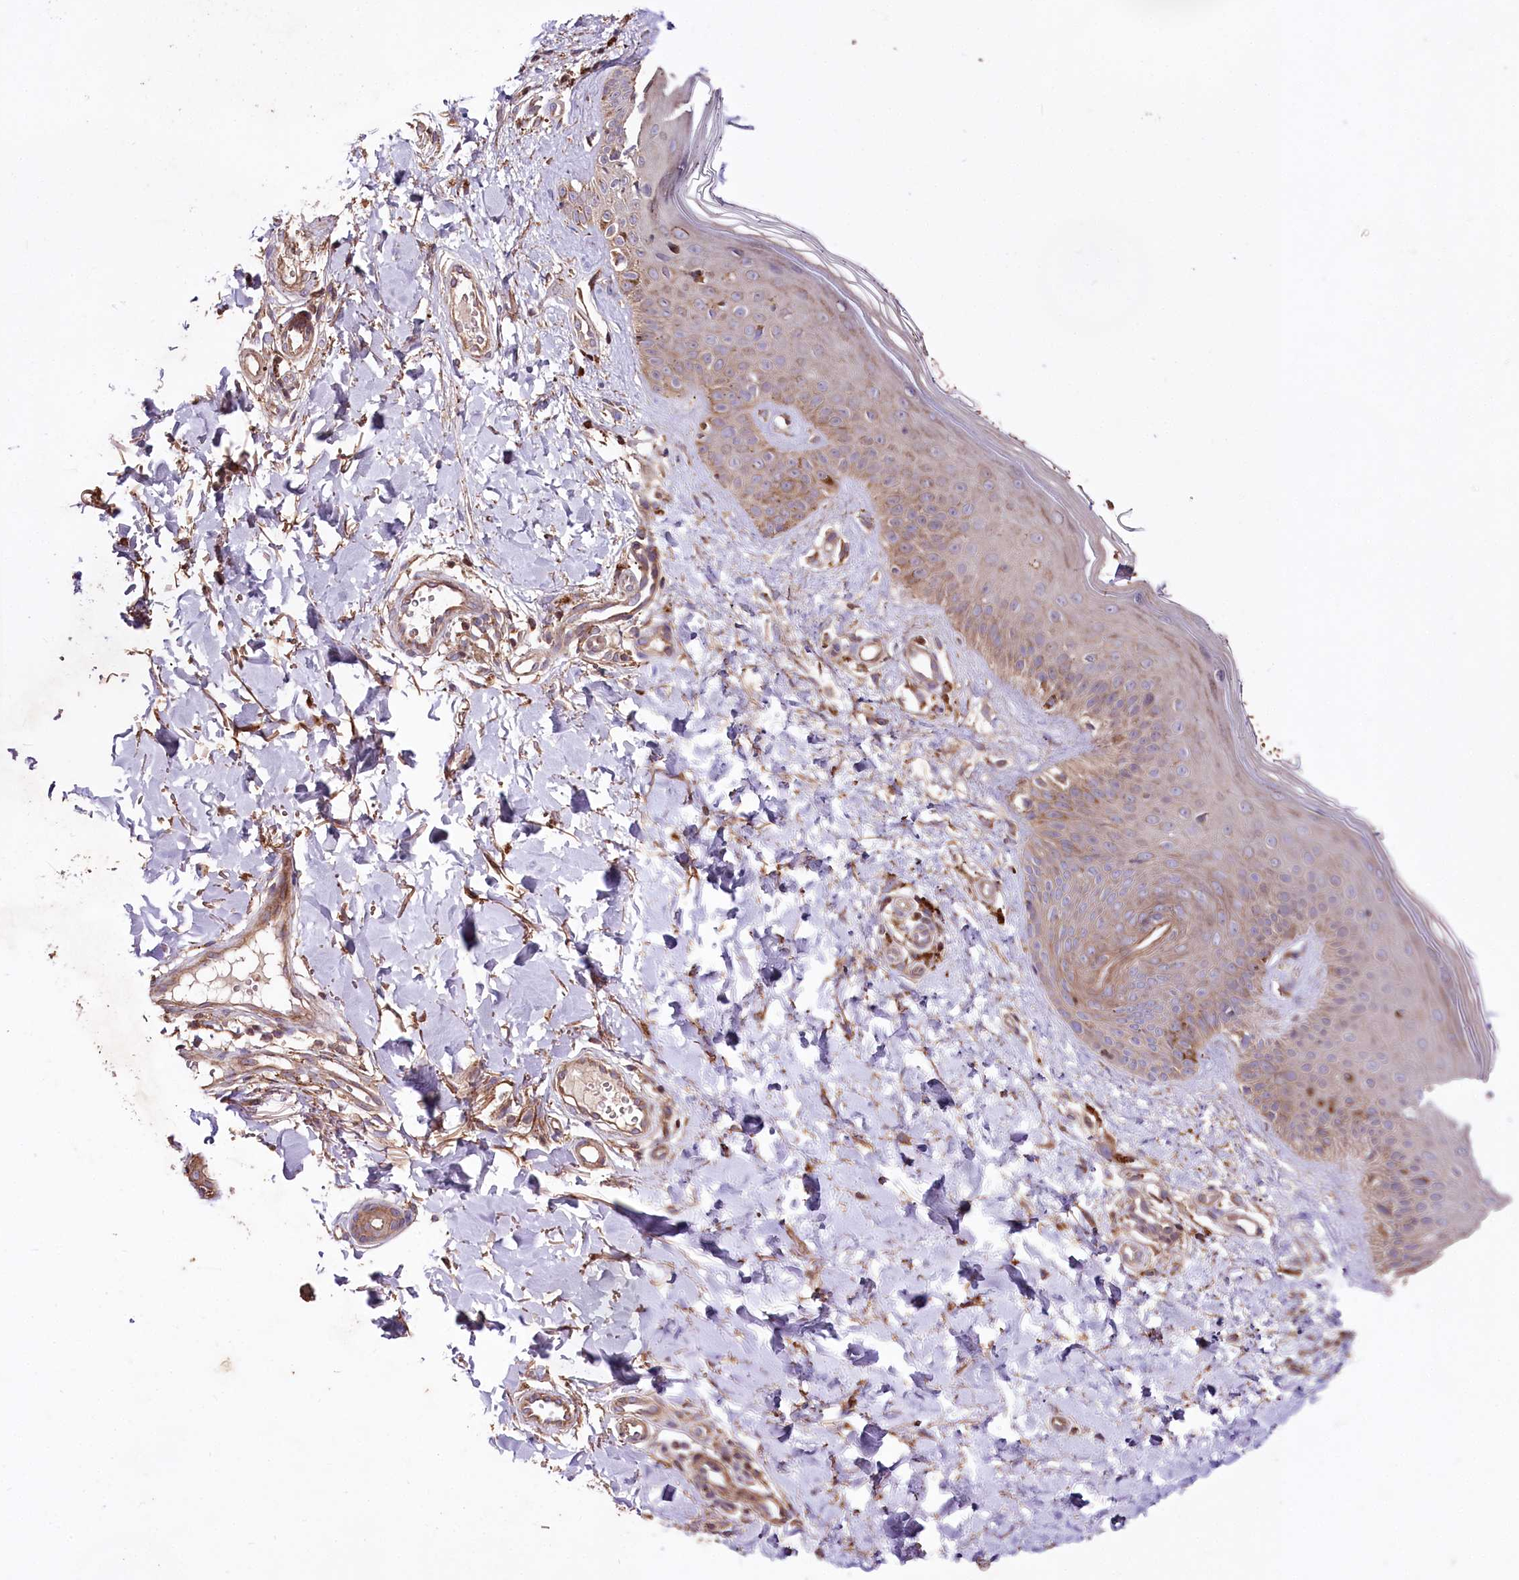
{"staining": {"intensity": "moderate", "quantity": ">75%", "location": "cytoplasmic/membranous"}, "tissue": "skin", "cell_type": "Fibroblasts", "image_type": "normal", "snomed": [{"axis": "morphology", "description": "Normal tissue, NOS"}, {"axis": "topography", "description": "Skin"}], "caption": "A medium amount of moderate cytoplasmic/membranous expression is present in about >75% of fibroblasts in unremarkable skin.", "gene": "WWC1", "patient": {"sex": "male", "age": 52}}